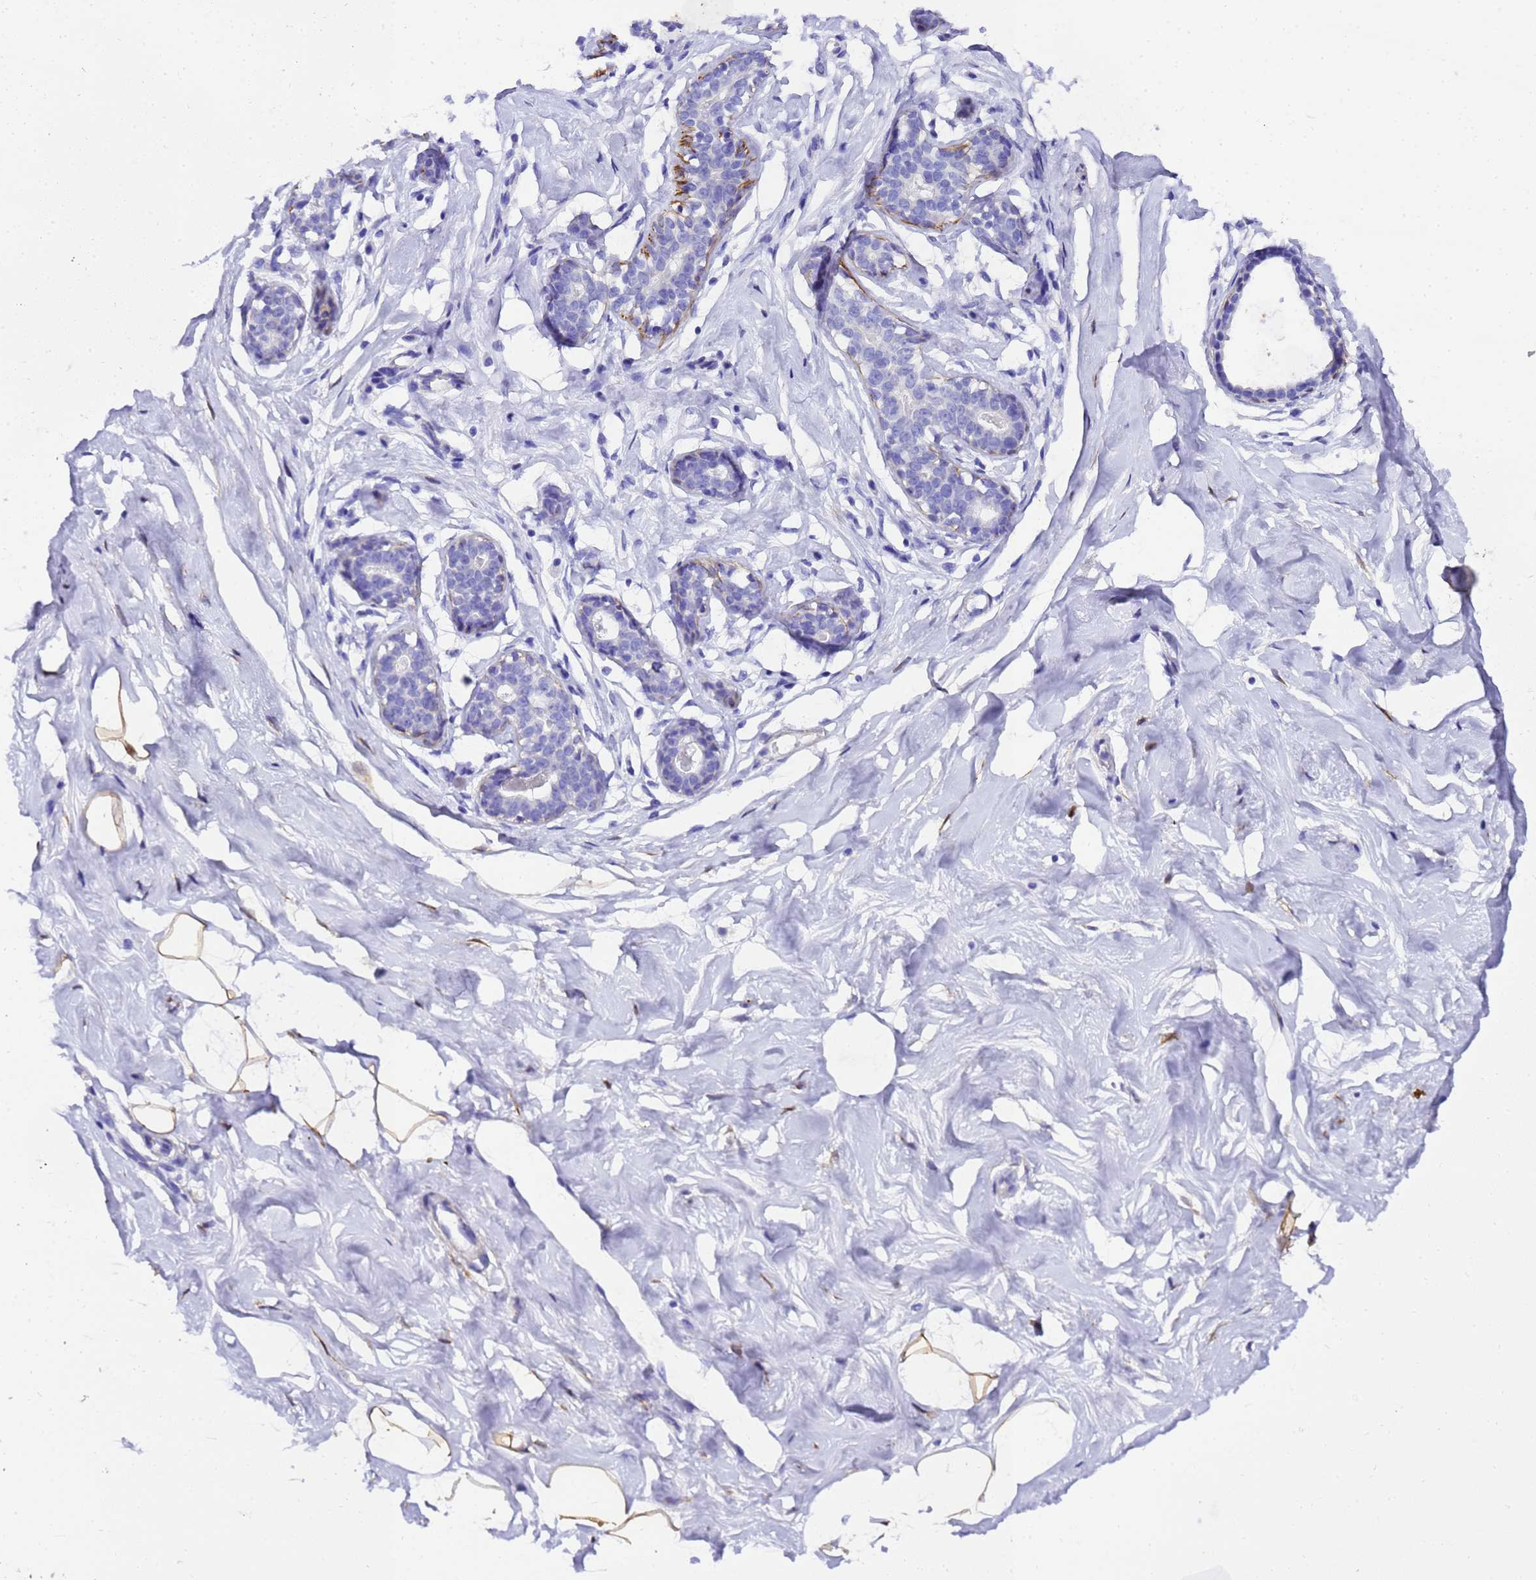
{"staining": {"intensity": "moderate", "quantity": ">75%", "location": "cytoplasmic/membranous"}, "tissue": "breast", "cell_type": "Adipocytes", "image_type": "normal", "snomed": [{"axis": "morphology", "description": "Normal tissue, NOS"}, {"axis": "morphology", "description": "Adenoma, NOS"}, {"axis": "topography", "description": "Breast"}], "caption": "Breast stained with immunohistochemistry (IHC) shows moderate cytoplasmic/membranous positivity in approximately >75% of adipocytes.", "gene": "HSPB6", "patient": {"sex": "female", "age": 23}}